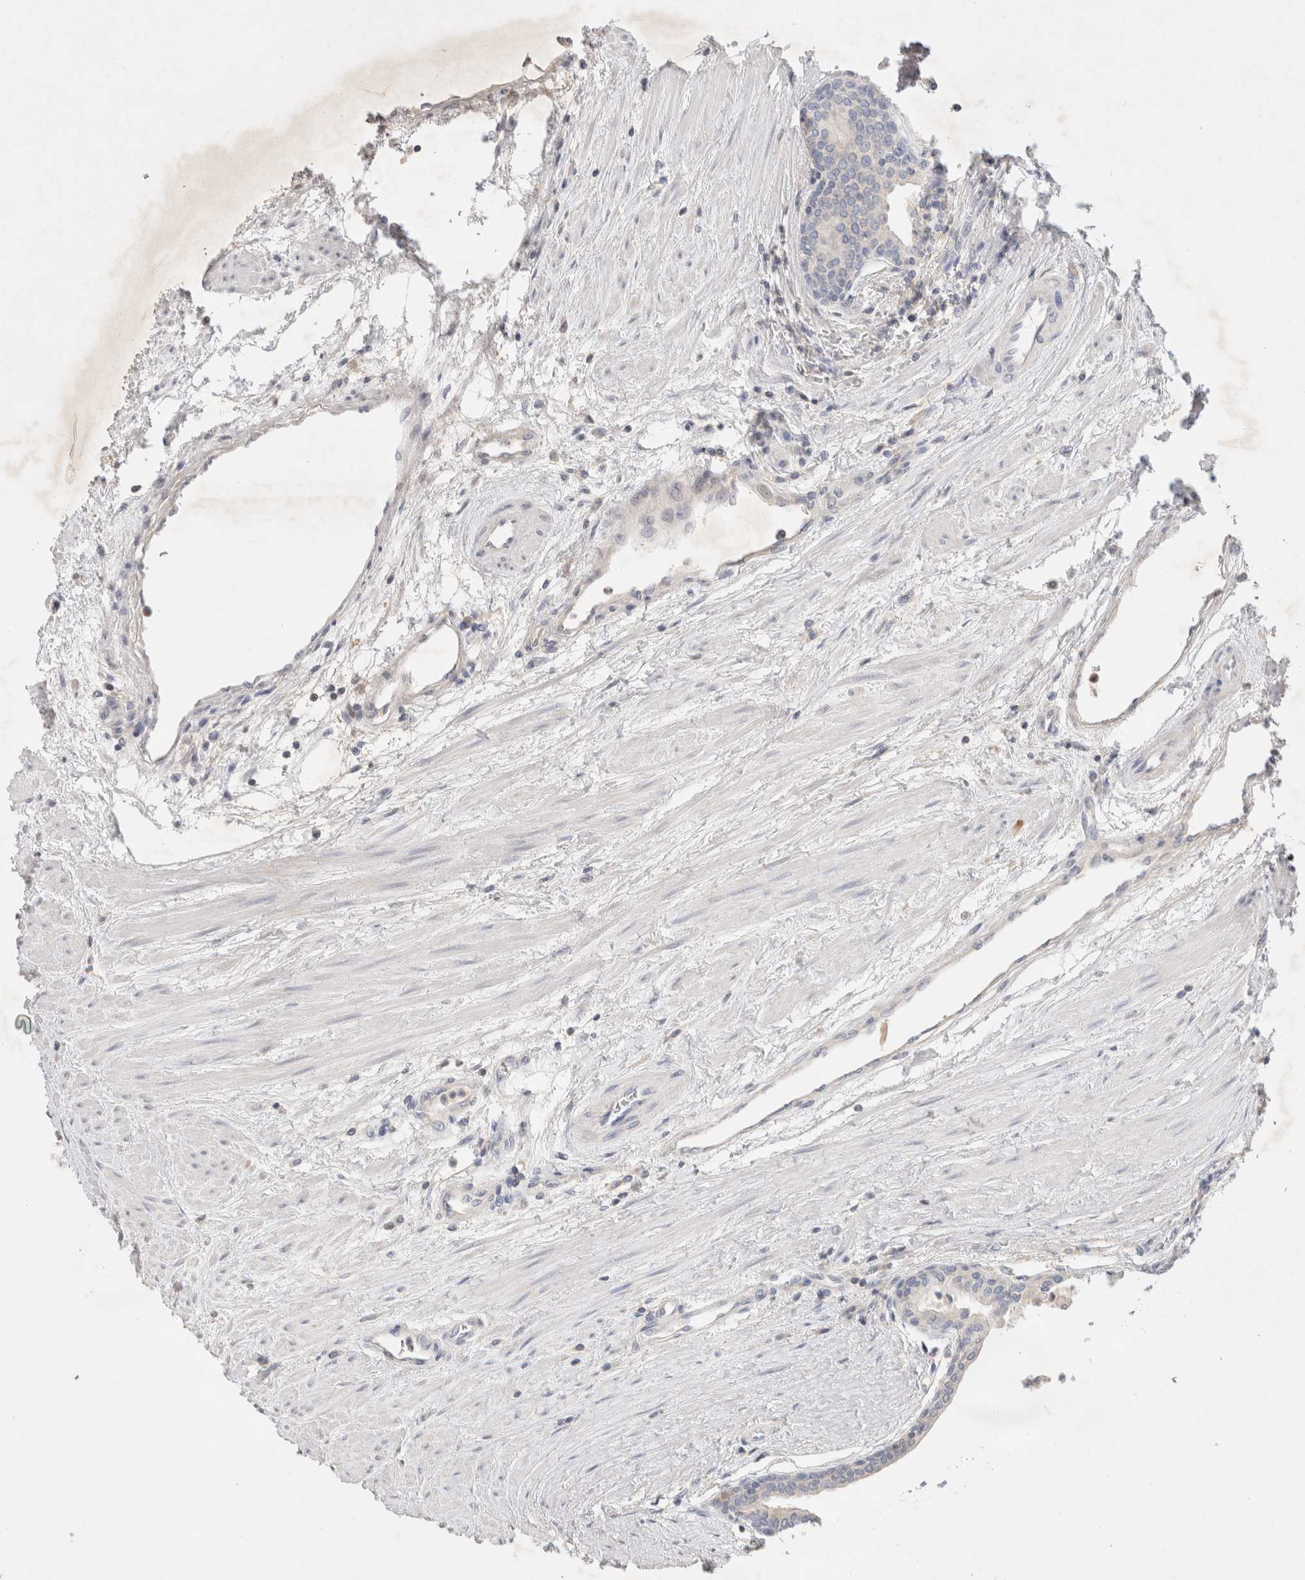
{"staining": {"intensity": "negative", "quantity": "none", "location": "none"}, "tissue": "prostate cancer", "cell_type": "Tumor cells", "image_type": "cancer", "snomed": [{"axis": "morphology", "description": "Adenocarcinoma, High grade"}, {"axis": "topography", "description": "Prostate"}], "caption": "A high-resolution histopathology image shows immunohistochemistry (IHC) staining of prostate cancer, which shows no significant staining in tumor cells. Nuclei are stained in blue.", "gene": "MPP2", "patient": {"sex": "male", "age": 61}}